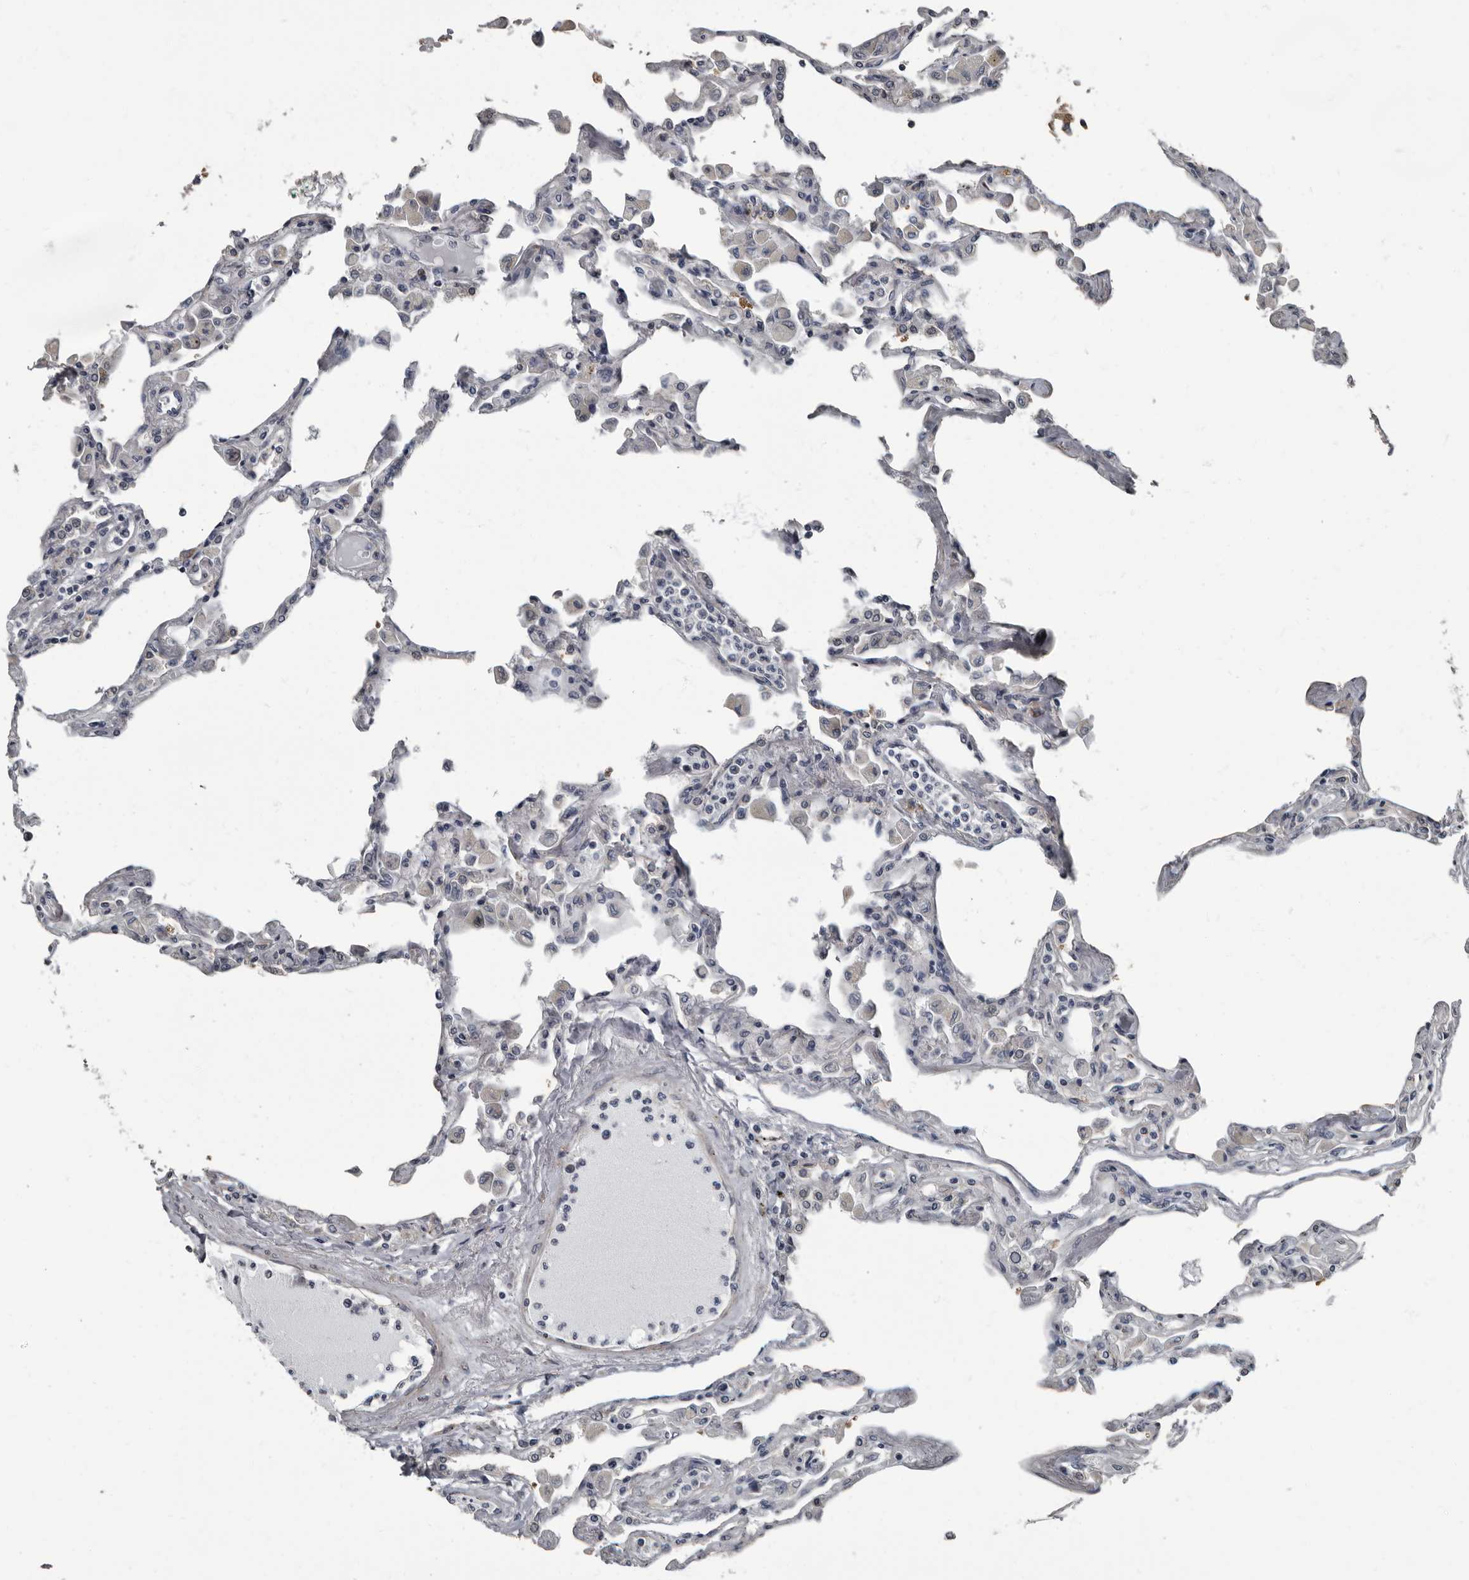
{"staining": {"intensity": "negative", "quantity": "none", "location": "none"}, "tissue": "lung", "cell_type": "Alveolar cells", "image_type": "normal", "snomed": [{"axis": "morphology", "description": "Normal tissue, NOS"}, {"axis": "topography", "description": "Bronchus"}, {"axis": "topography", "description": "Lung"}], "caption": "This is a micrograph of immunohistochemistry staining of unremarkable lung, which shows no expression in alveolar cells.", "gene": "TPD52L1", "patient": {"sex": "female", "age": 49}}